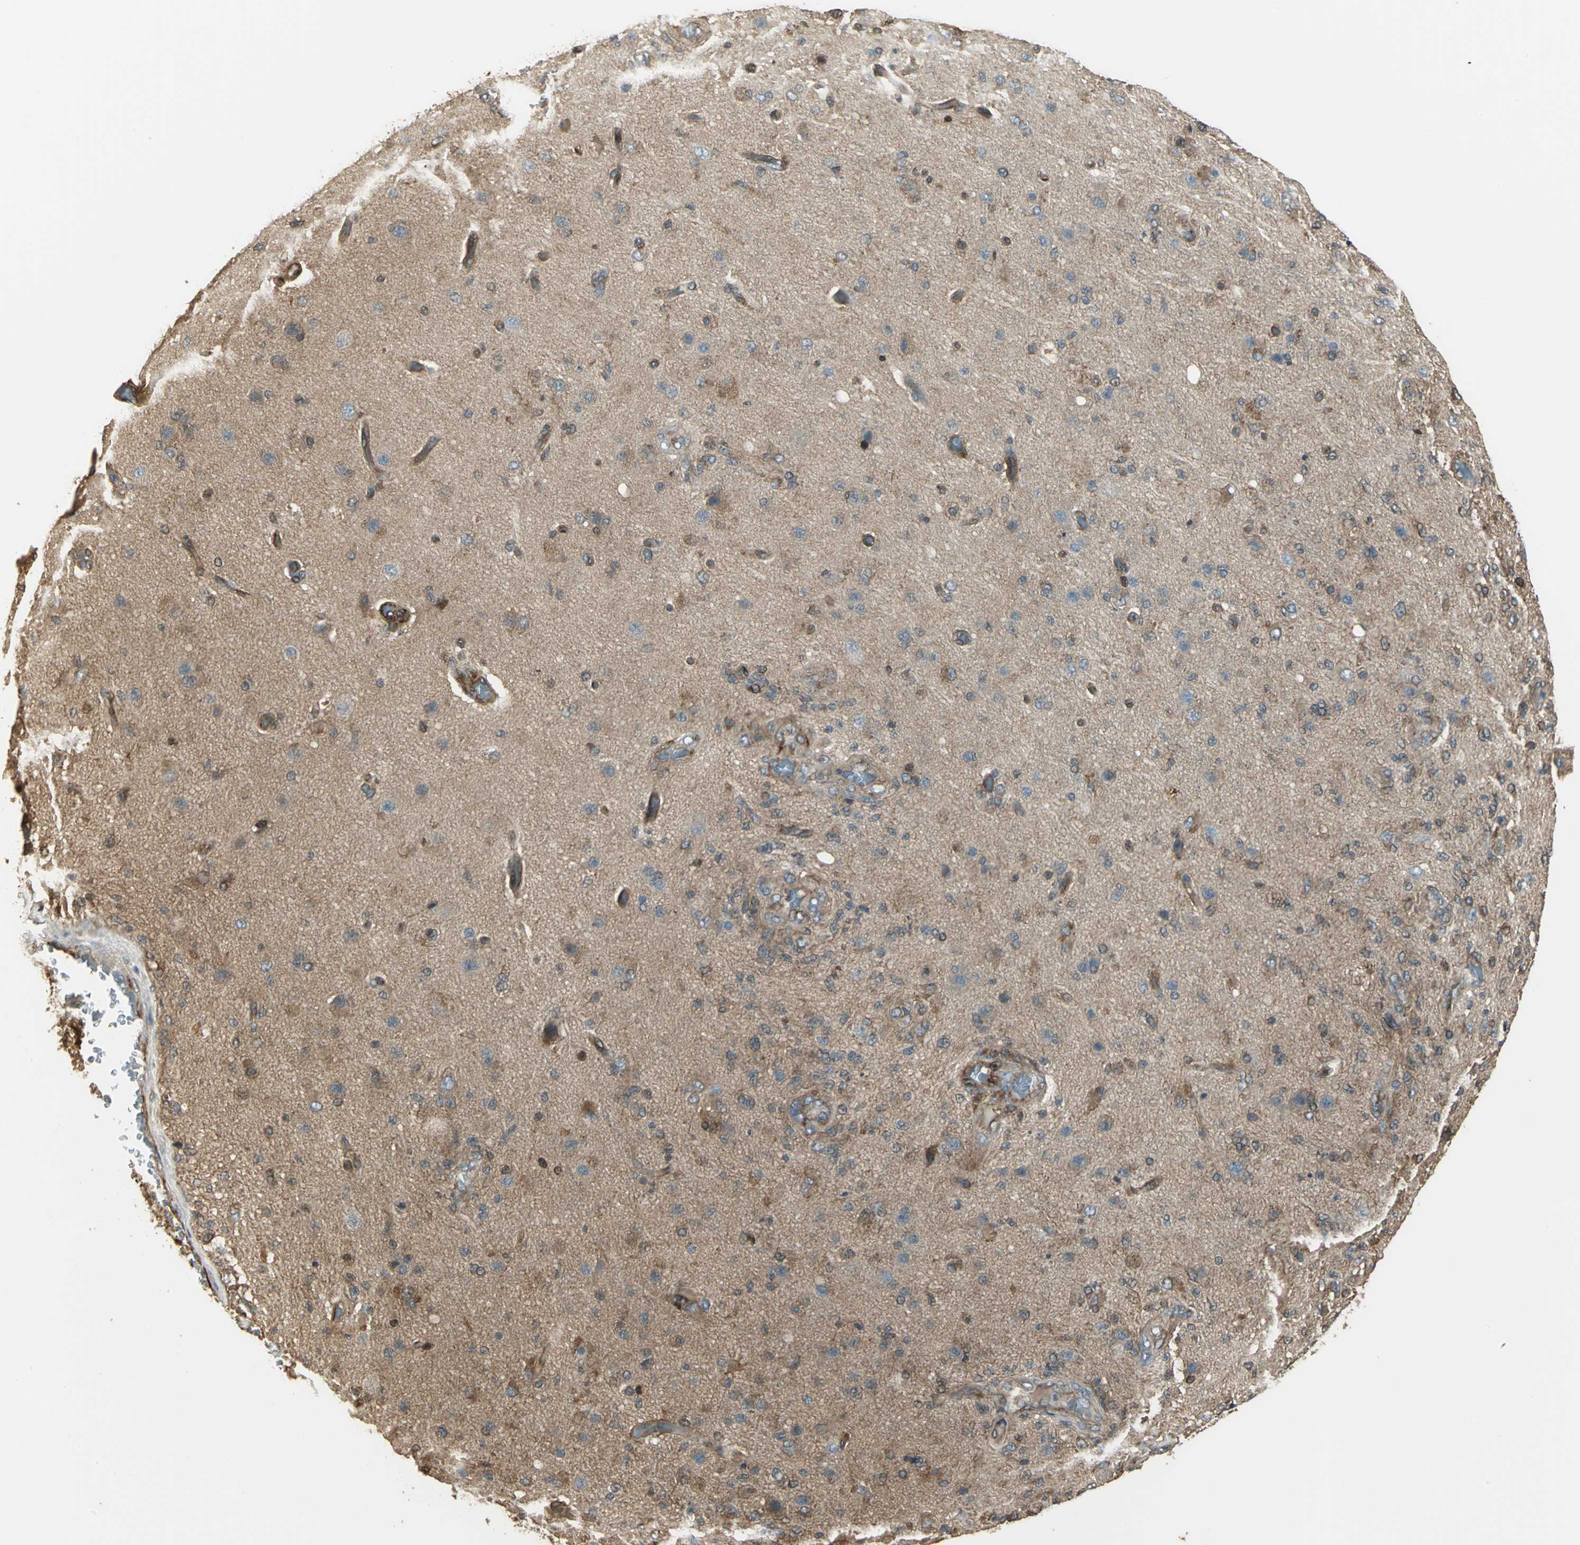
{"staining": {"intensity": "weak", "quantity": ">75%", "location": "cytoplasmic/membranous"}, "tissue": "glioma", "cell_type": "Tumor cells", "image_type": "cancer", "snomed": [{"axis": "morphology", "description": "Normal tissue, NOS"}, {"axis": "morphology", "description": "Glioma, malignant, High grade"}, {"axis": "topography", "description": "Cerebral cortex"}], "caption": "Tumor cells reveal low levels of weak cytoplasmic/membranous positivity in about >75% of cells in glioma.", "gene": "PRXL2B", "patient": {"sex": "male", "age": 77}}